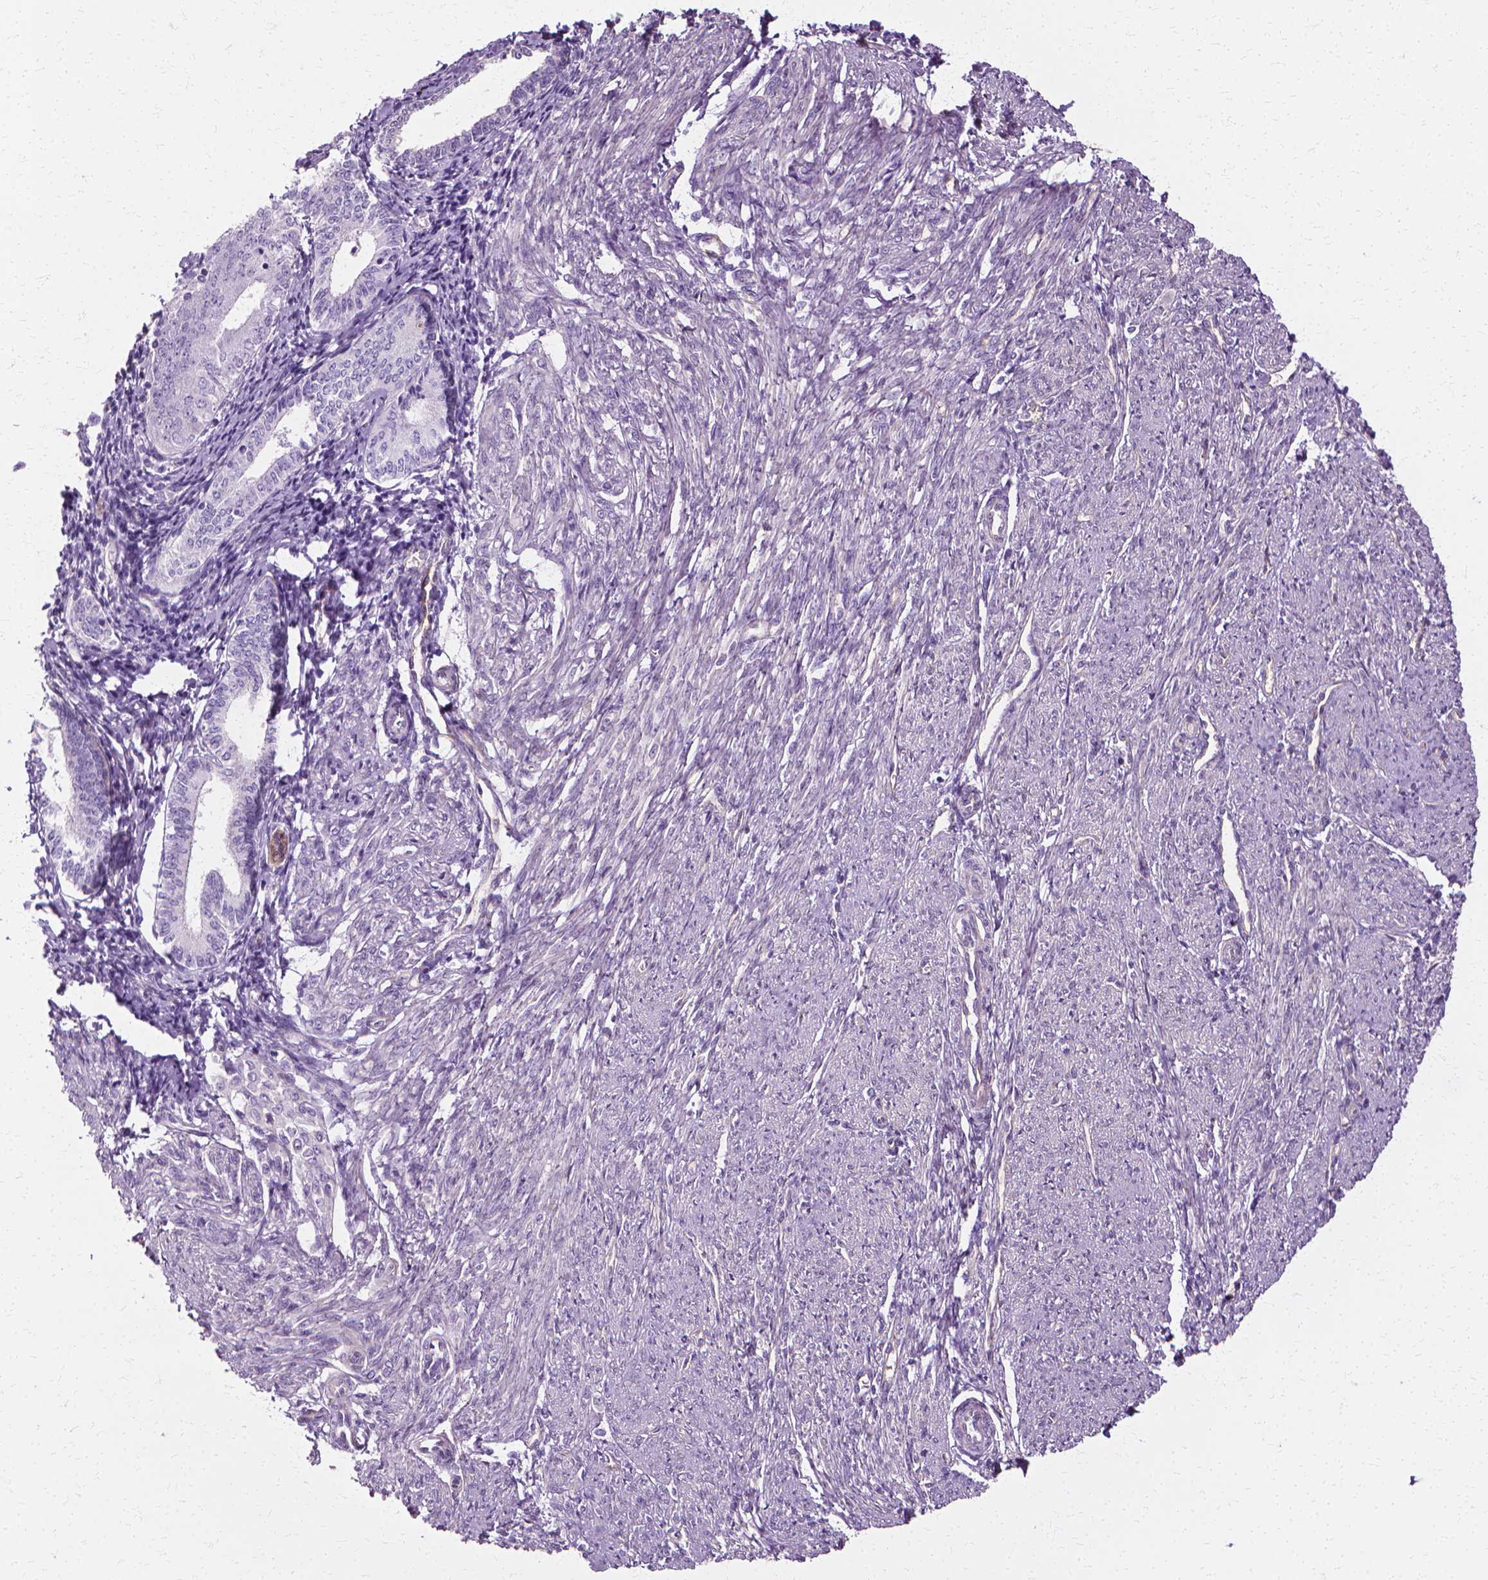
{"staining": {"intensity": "moderate", "quantity": "<25%", "location": "cytoplasmic/membranous"}, "tissue": "smooth muscle", "cell_type": "Smooth muscle cells", "image_type": "normal", "snomed": [{"axis": "morphology", "description": "Normal tissue, NOS"}, {"axis": "topography", "description": "Smooth muscle"}], "caption": "Immunohistochemistry (IHC) (DAB (3,3'-diaminobenzidine)) staining of unremarkable human smooth muscle reveals moderate cytoplasmic/membranous protein staining in approximately <25% of smooth muscle cells.", "gene": "CFAP157", "patient": {"sex": "female", "age": 65}}